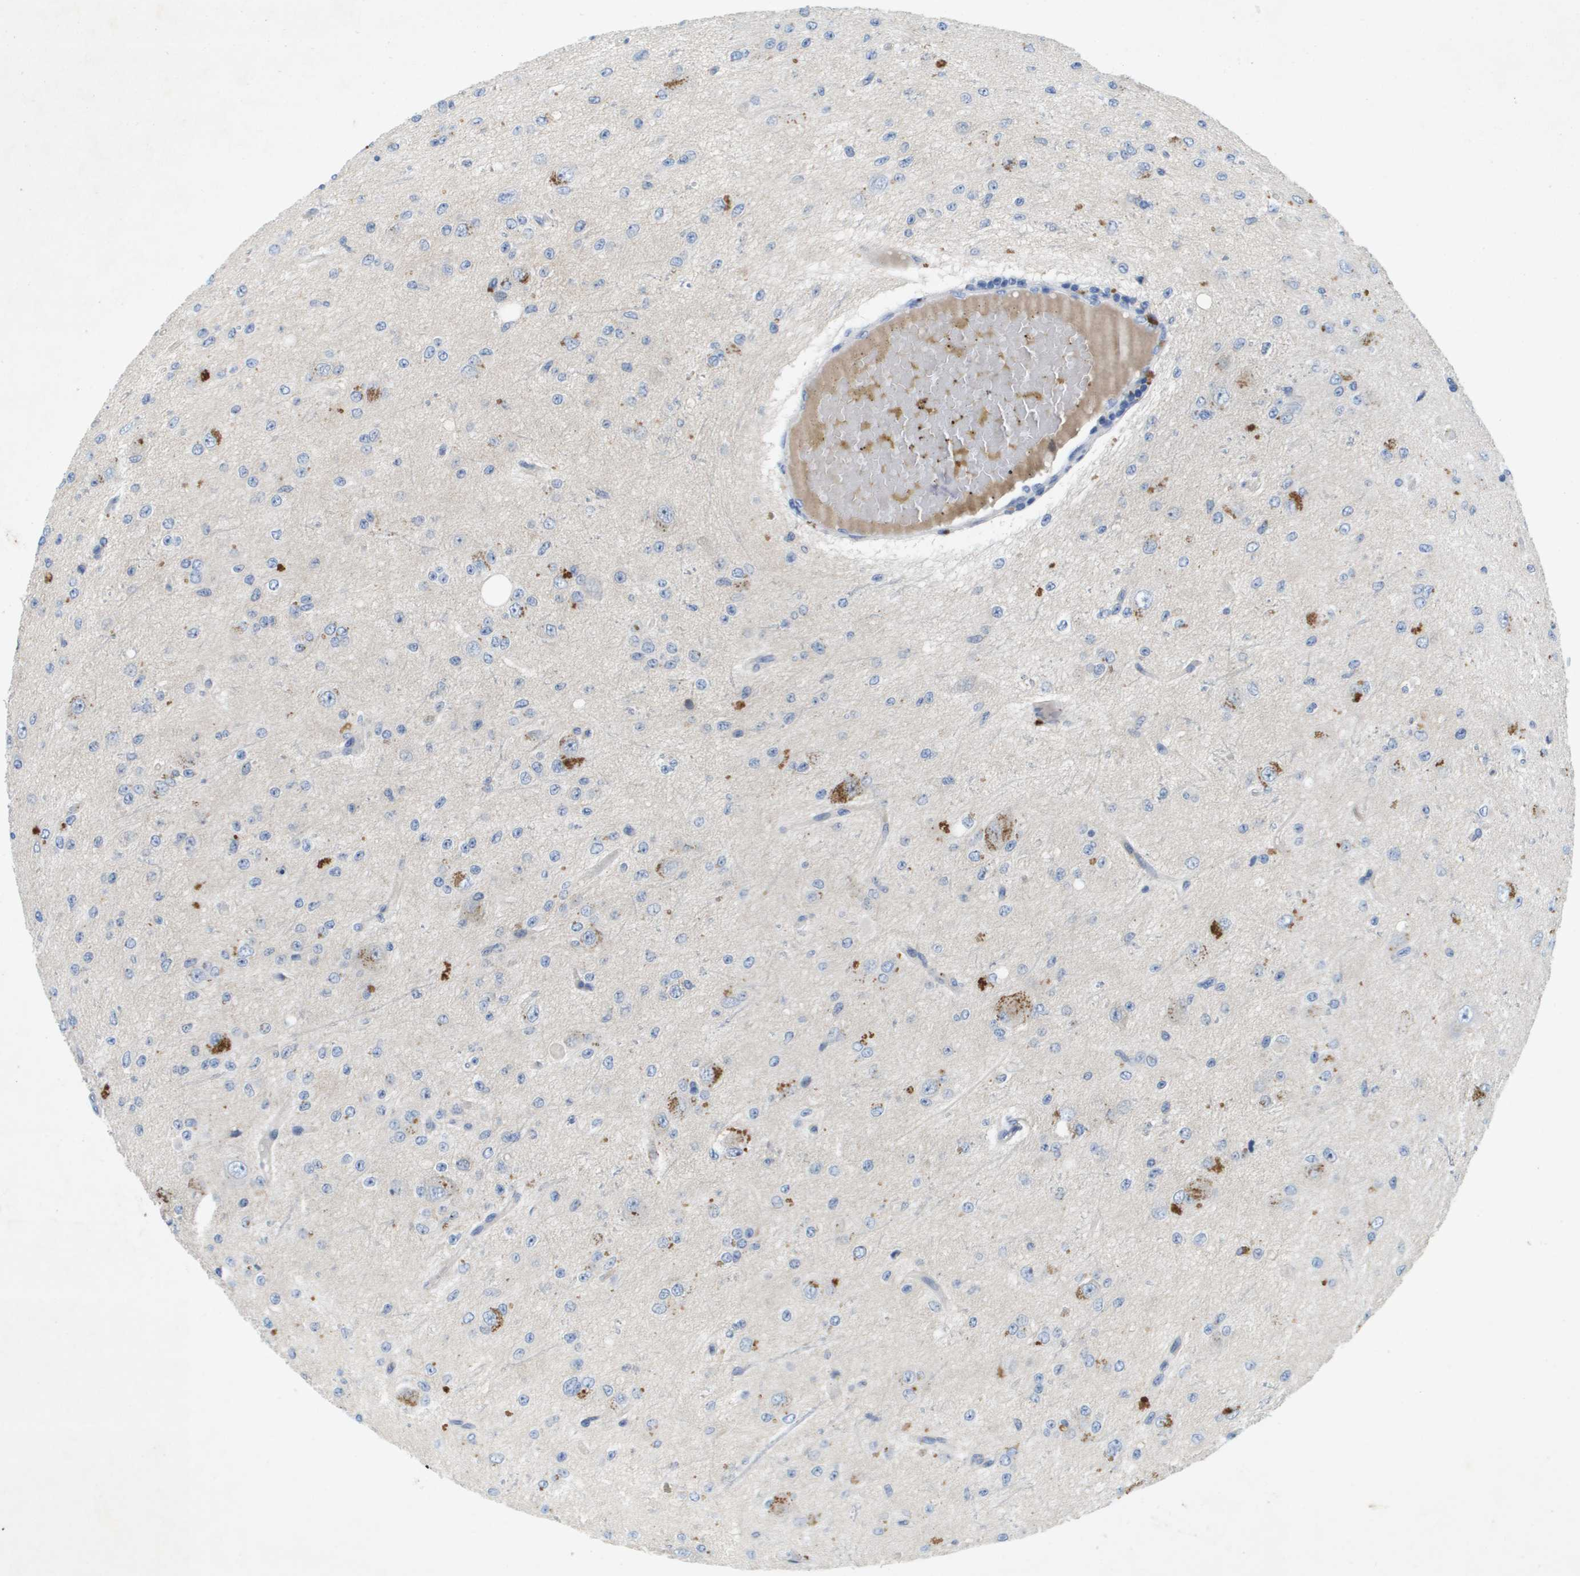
{"staining": {"intensity": "moderate", "quantity": "<25%", "location": "cytoplasmic/membranous"}, "tissue": "glioma", "cell_type": "Tumor cells", "image_type": "cancer", "snomed": [{"axis": "morphology", "description": "Glioma, malignant, High grade"}, {"axis": "topography", "description": "pancreas cauda"}], "caption": "A brown stain shows moderate cytoplasmic/membranous staining of a protein in malignant glioma (high-grade) tumor cells.", "gene": "LIPG", "patient": {"sex": "male", "age": 60}}